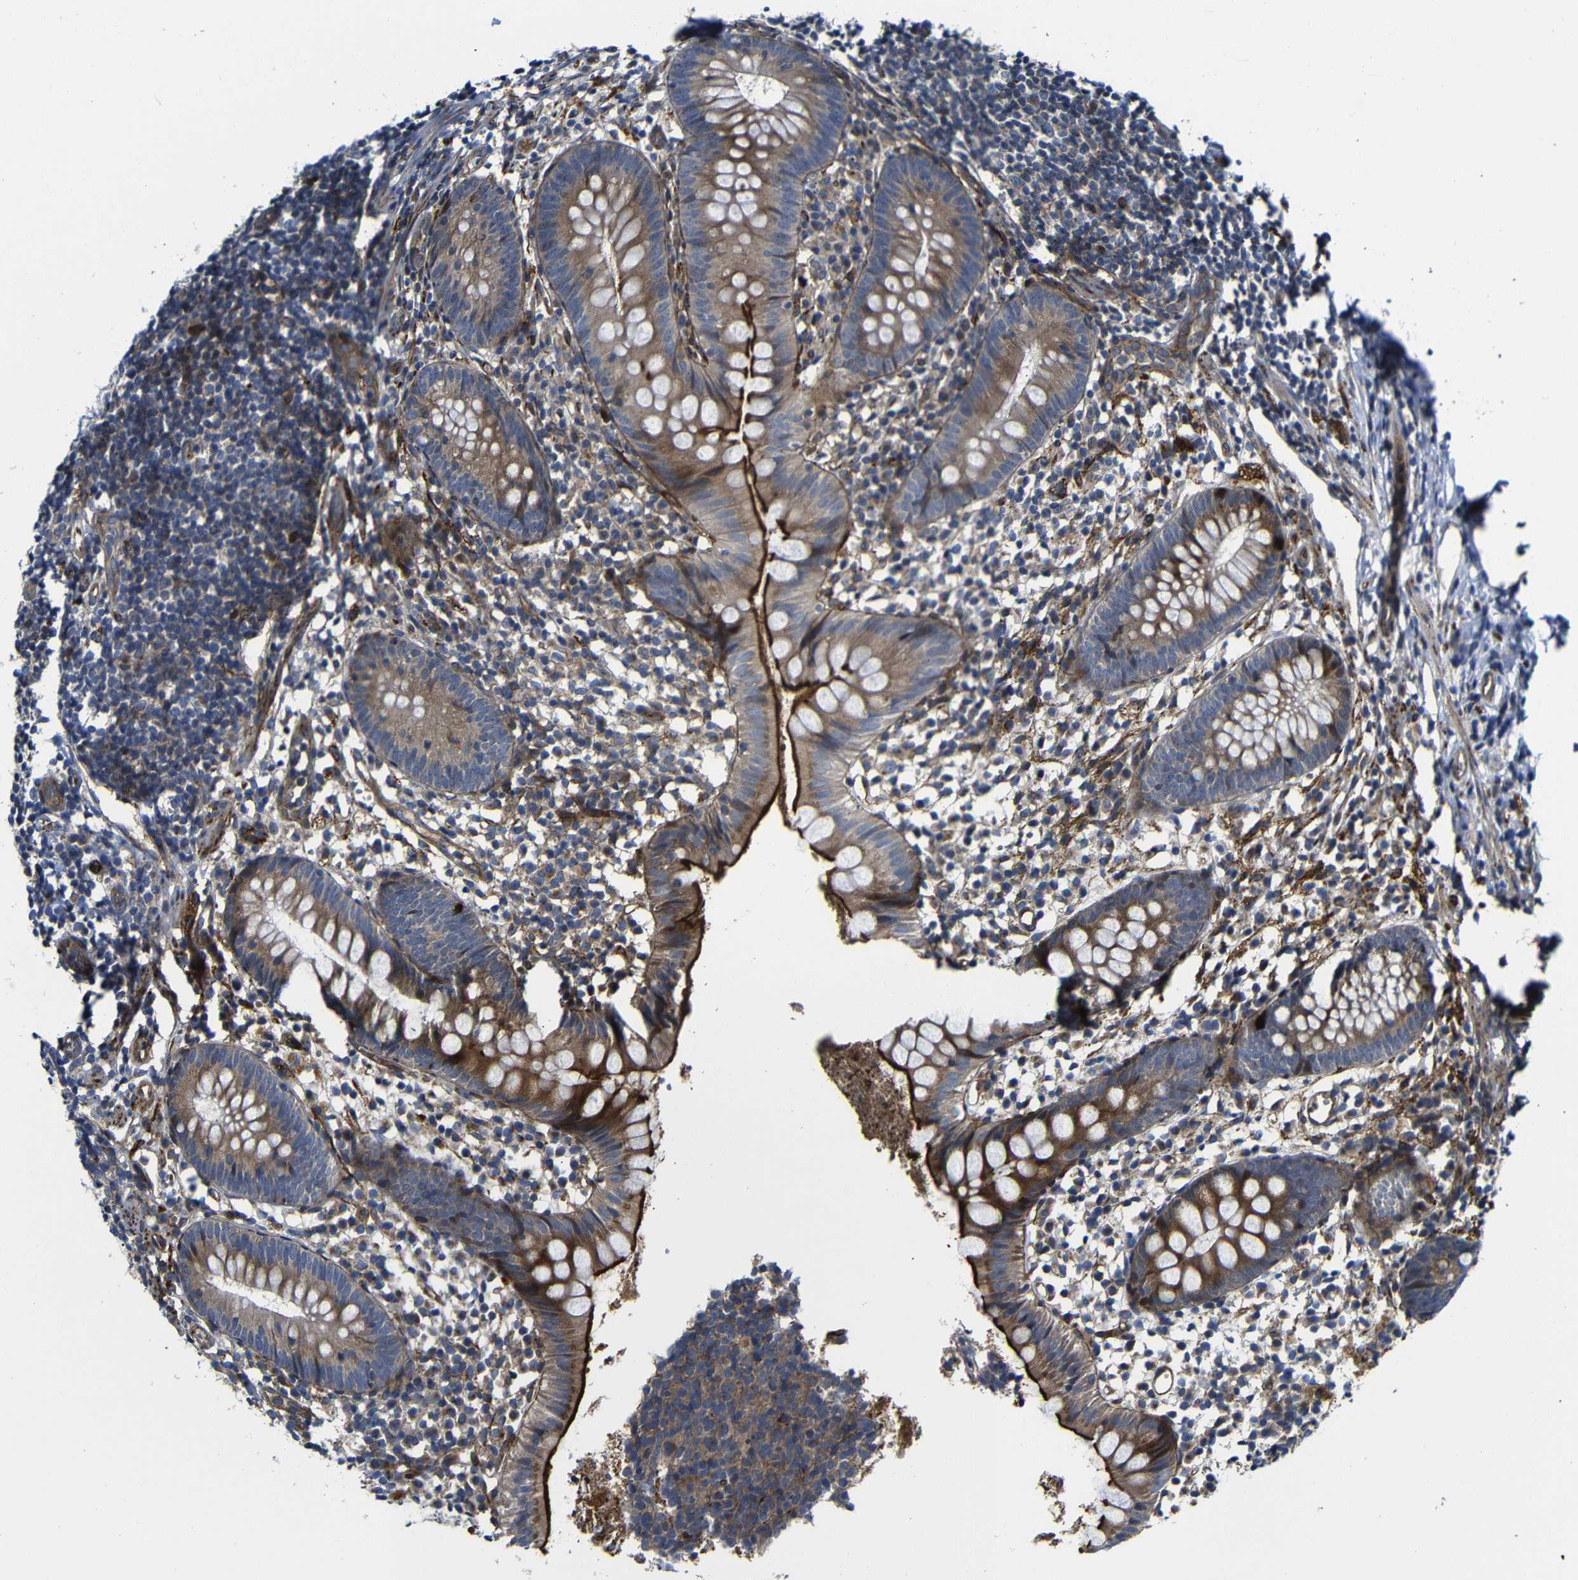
{"staining": {"intensity": "strong", "quantity": "25%-75%", "location": "cytoplasmic/membranous"}, "tissue": "appendix", "cell_type": "Glandular cells", "image_type": "normal", "snomed": [{"axis": "morphology", "description": "Normal tissue, NOS"}, {"axis": "topography", "description": "Appendix"}], "caption": "The micrograph exhibits immunohistochemical staining of normal appendix. There is strong cytoplasmic/membranous expression is seen in approximately 25%-75% of glandular cells.", "gene": "PARP14", "patient": {"sex": "female", "age": 20}}